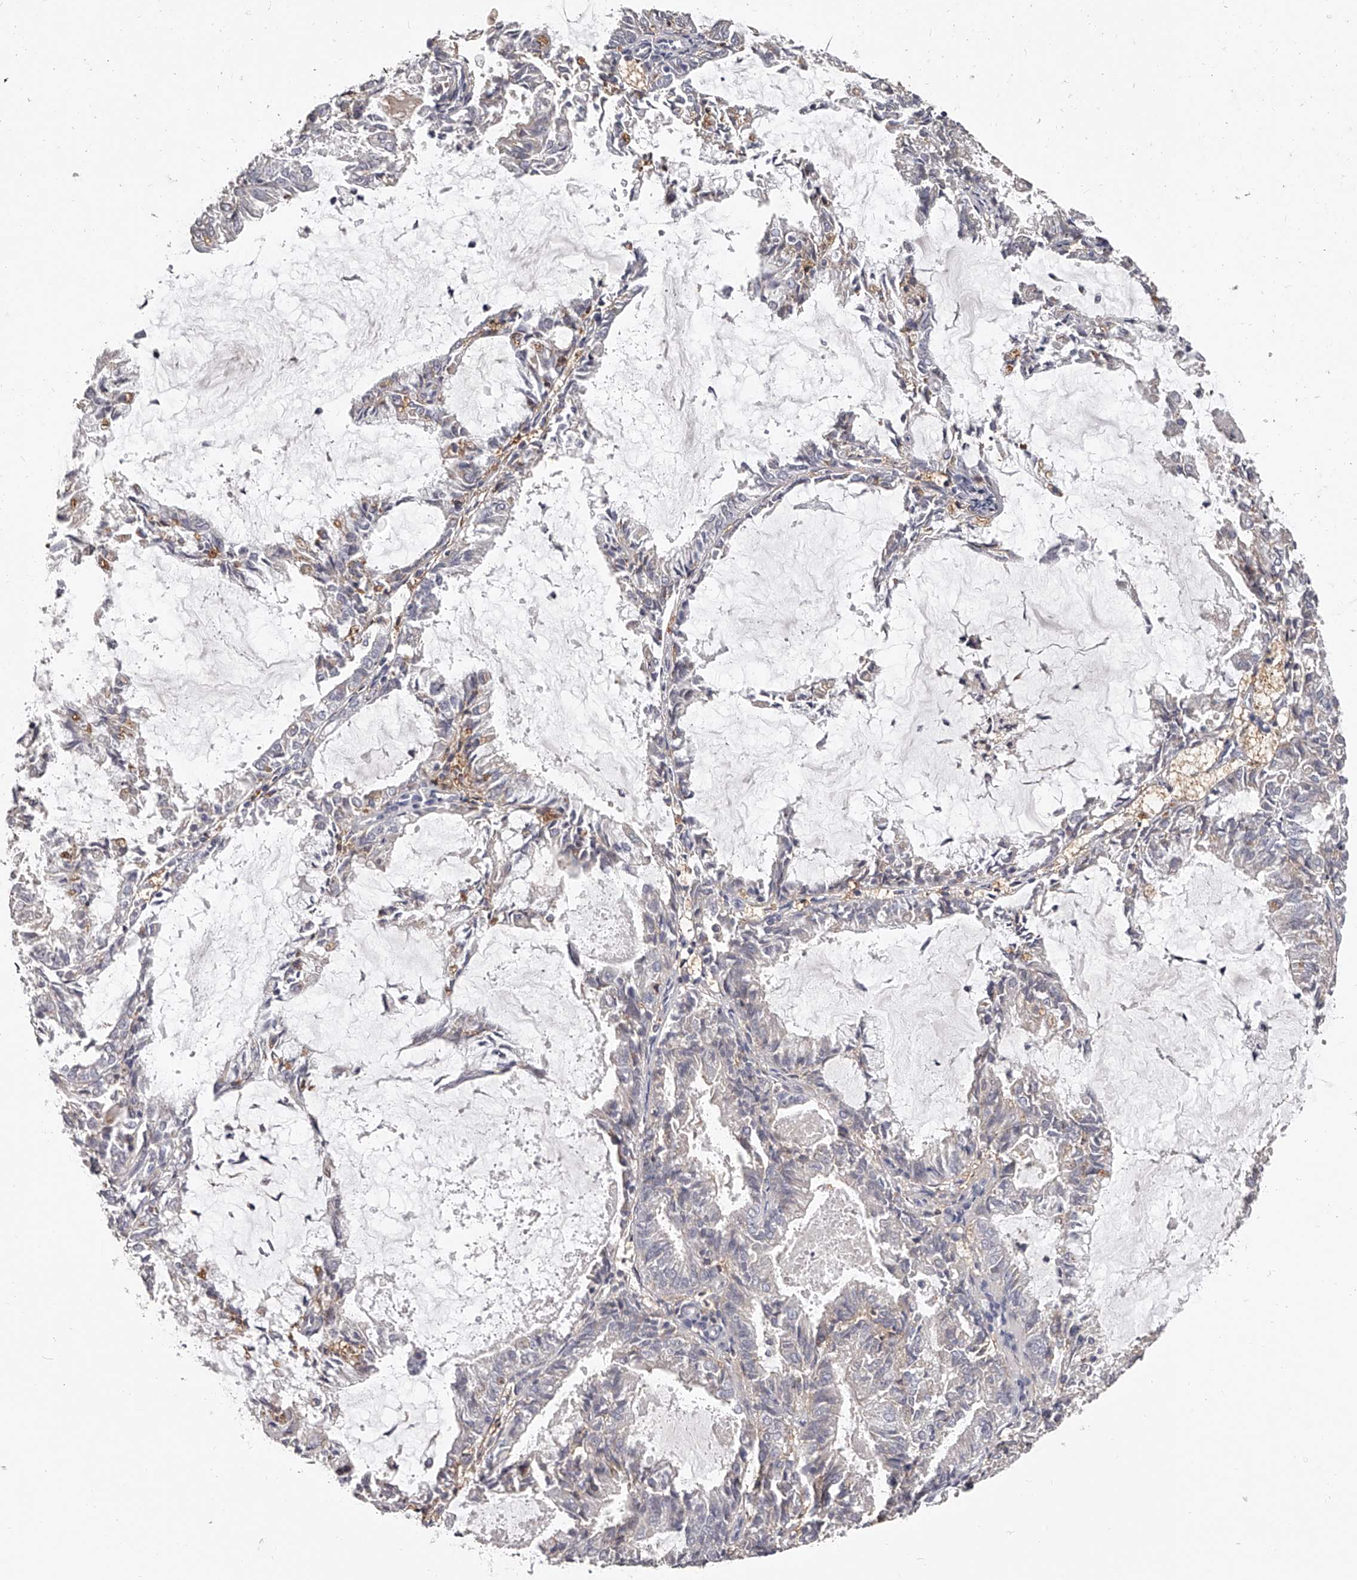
{"staining": {"intensity": "negative", "quantity": "none", "location": "none"}, "tissue": "endometrial cancer", "cell_type": "Tumor cells", "image_type": "cancer", "snomed": [{"axis": "morphology", "description": "Adenocarcinoma, NOS"}, {"axis": "topography", "description": "Endometrium"}], "caption": "Immunohistochemistry photomicrograph of human endometrial cancer stained for a protein (brown), which demonstrates no positivity in tumor cells.", "gene": "PACSIN1", "patient": {"sex": "female", "age": 57}}